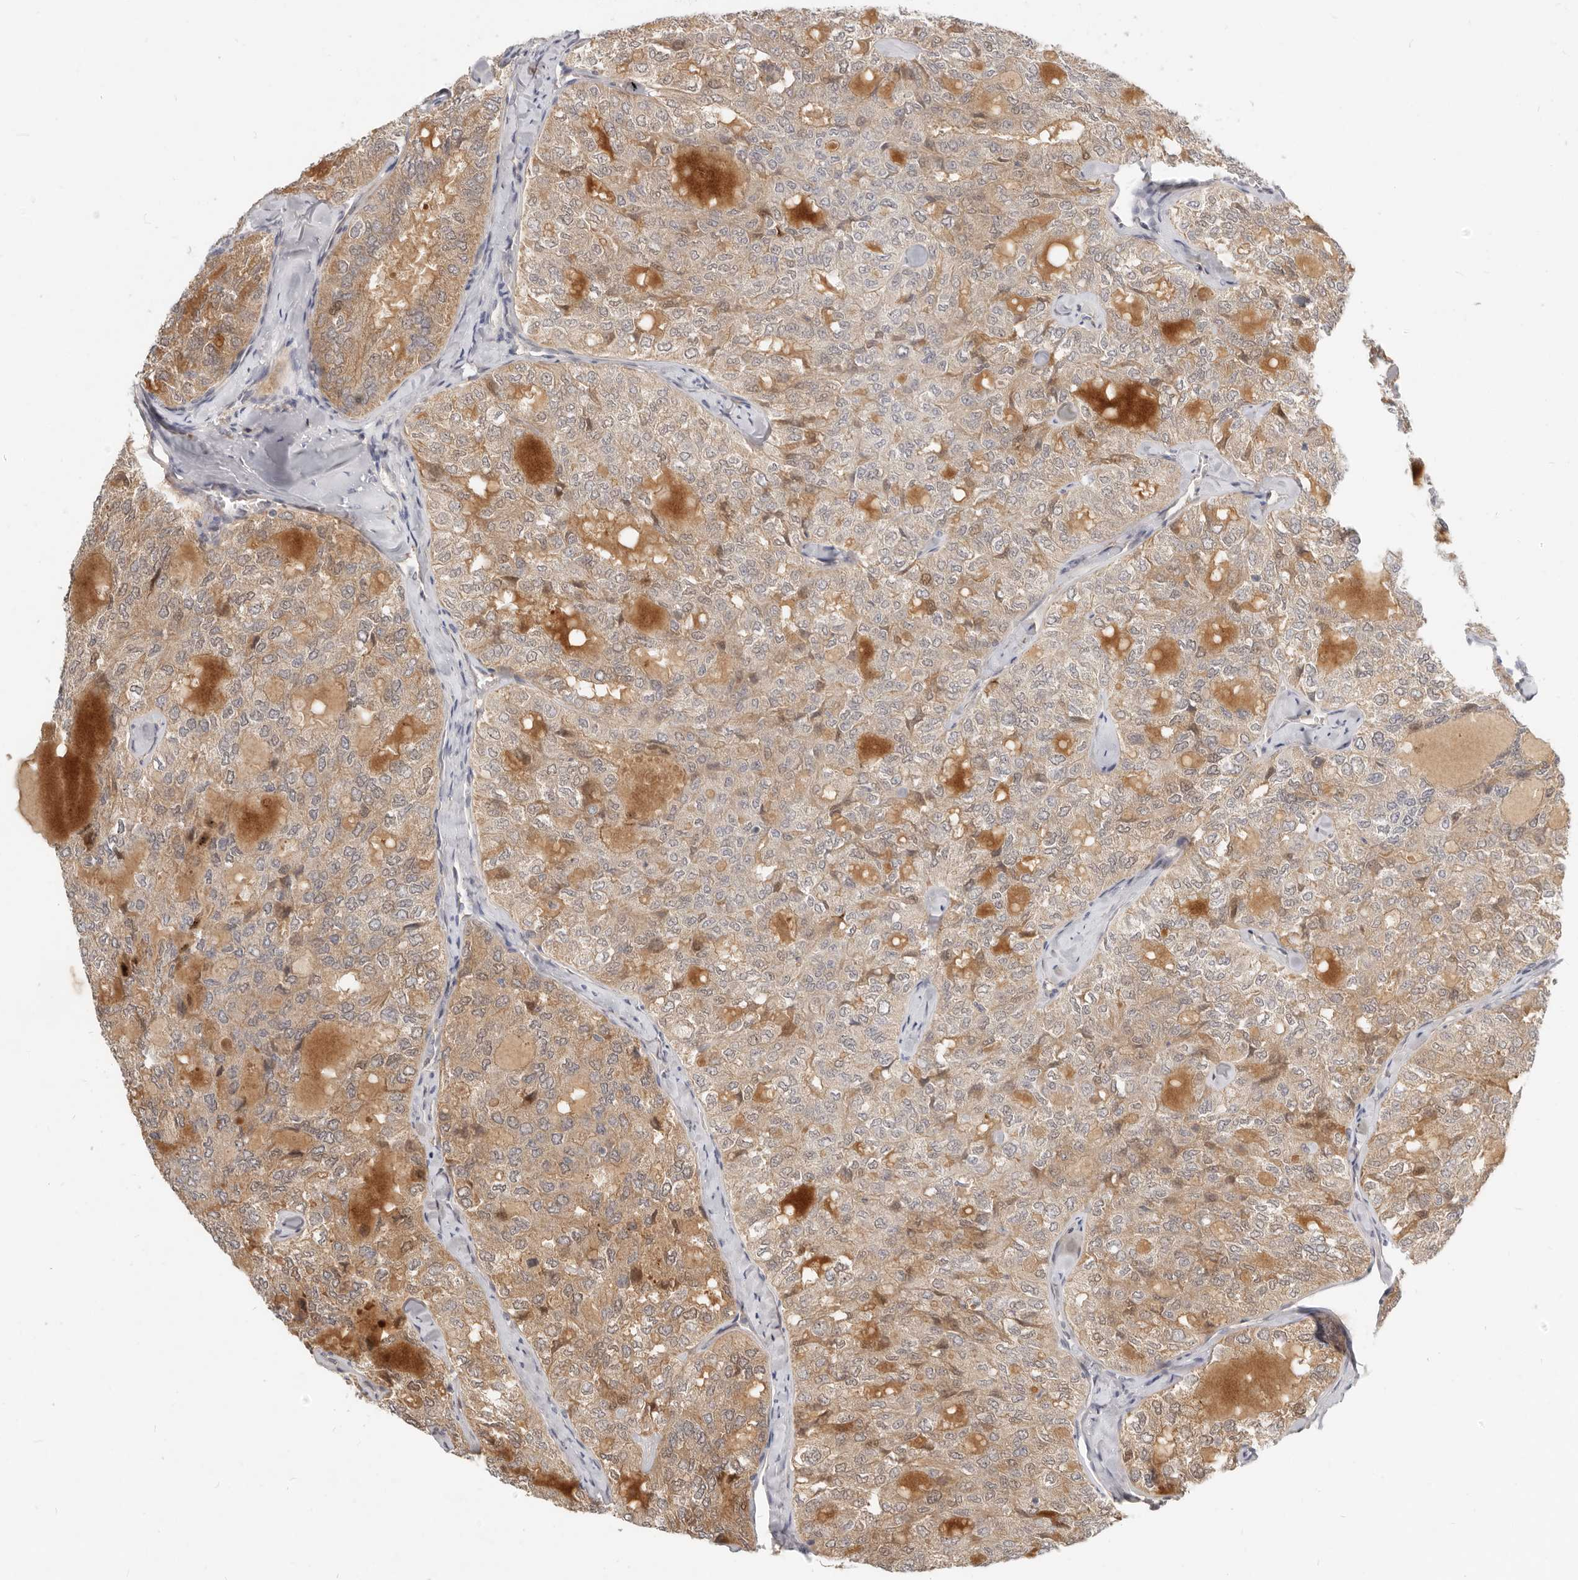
{"staining": {"intensity": "weak", "quantity": ">75%", "location": "cytoplasmic/membranous"}, "tissue": "thyroid cancer", "cell_type": "Tumor cells", "image_type": "cancer", "snomed": [{"axis": "morphology", "description": "Follicular adenoma carcinoma, NOS"}, {"axis": "topography", "description": "Thyroid gland"}], "caption": "IHC of thyroid cancer shows low levels of weak cytoplasmic/membranous staining in about >75% of tumor cells.", "gene": "MICALL2", "patient": {"sex": "male", "age": 75}}